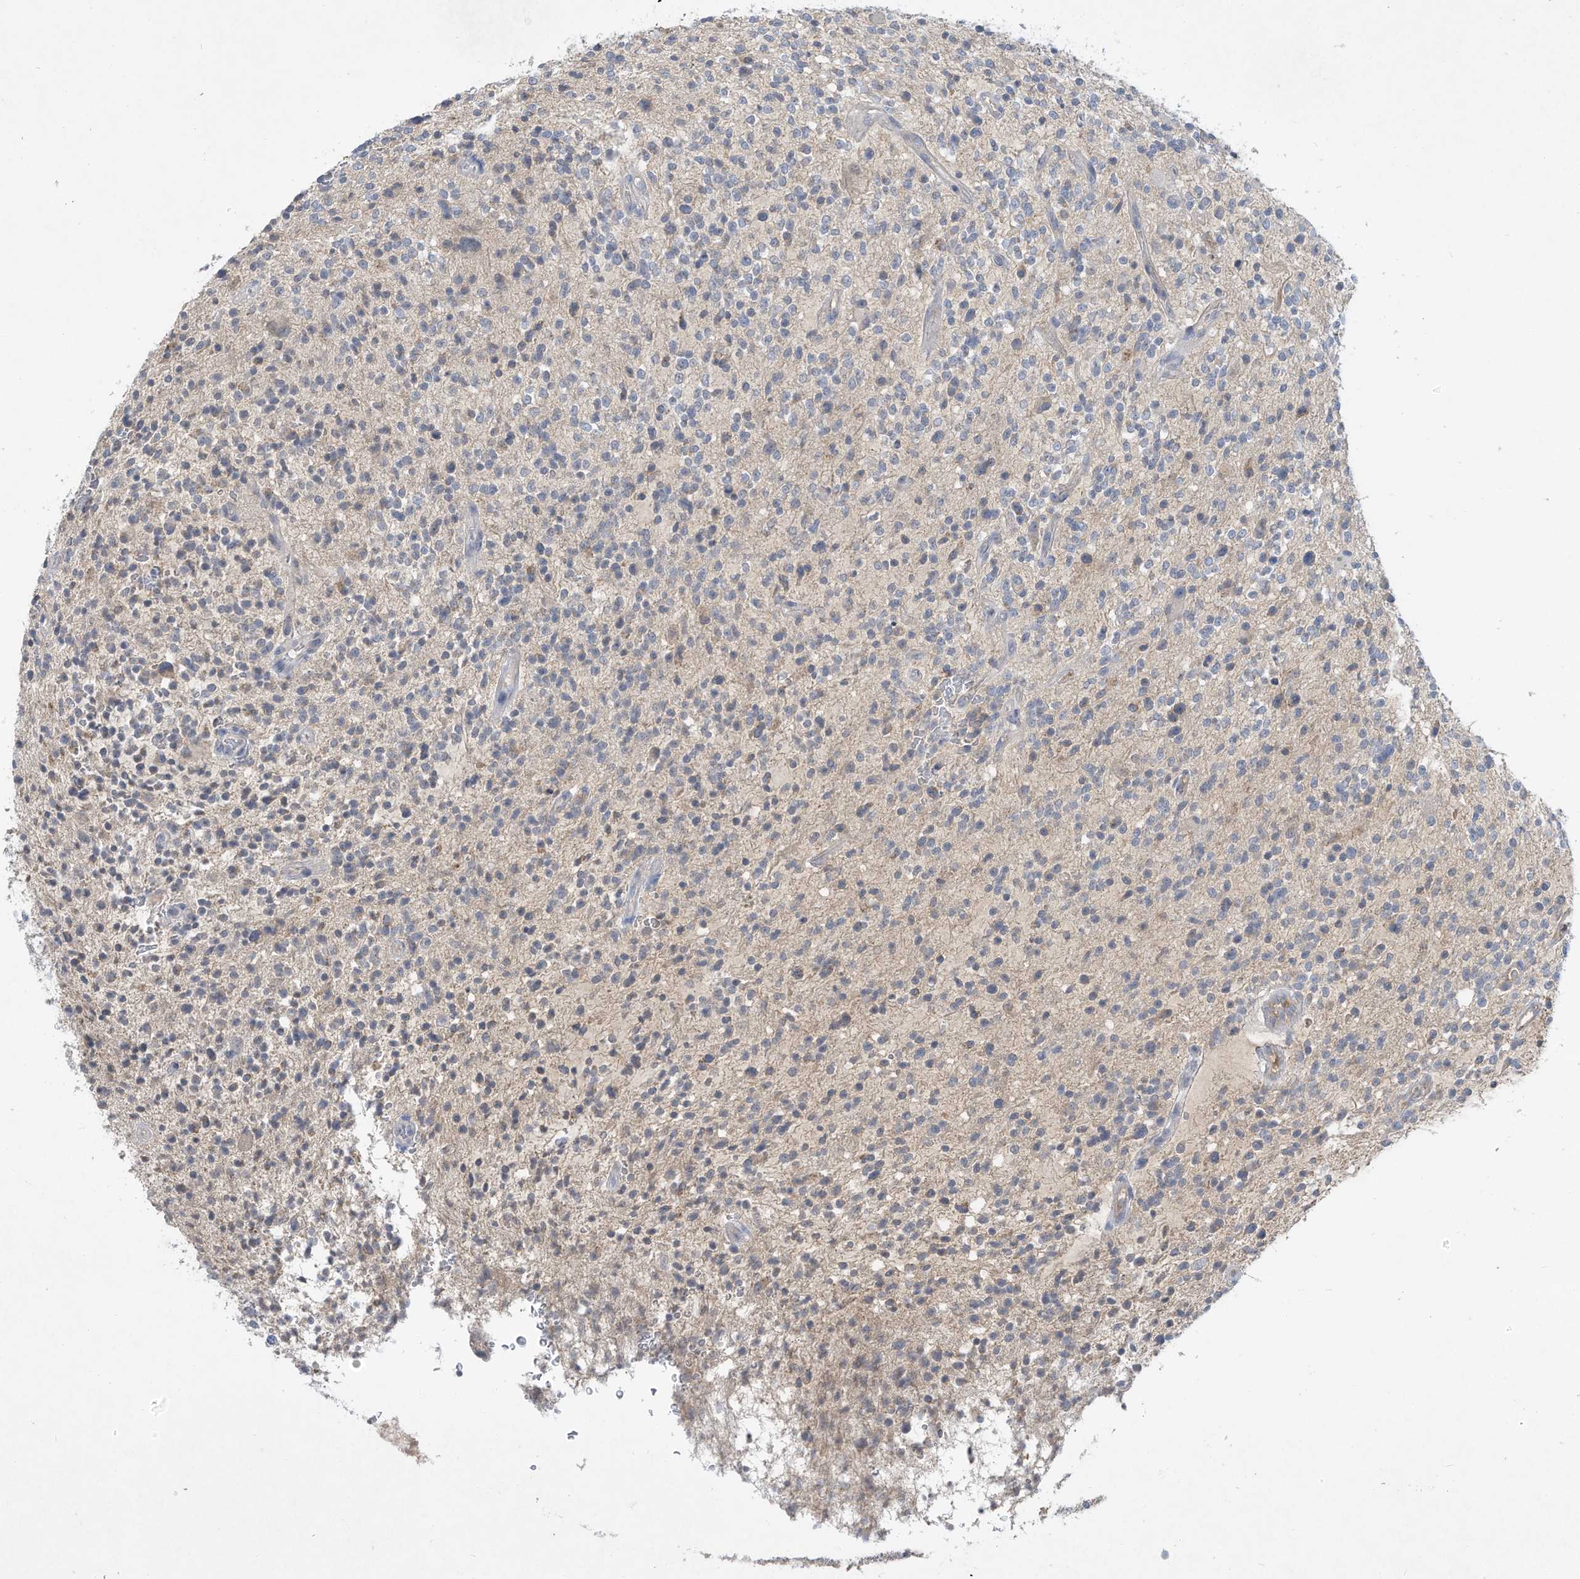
{"staining": {"intensity": "negative", "quantity": "none", "location": "none"}, "tissue": "glioma", "cell_type": "Tumor cells", "image_type": "cancer", "snomed": [{"axis": "morphology", "description": "Glioma, malignant, High grade"}, {"axis": "topography", "description": "Brain"}], "caption": "Malignant glioma (high-grade) was stained to show a protein in brown. There is no significant positivity in tumor cells.", "gene": "HAS3", "patient": {"sex": "male", "age": 48}}